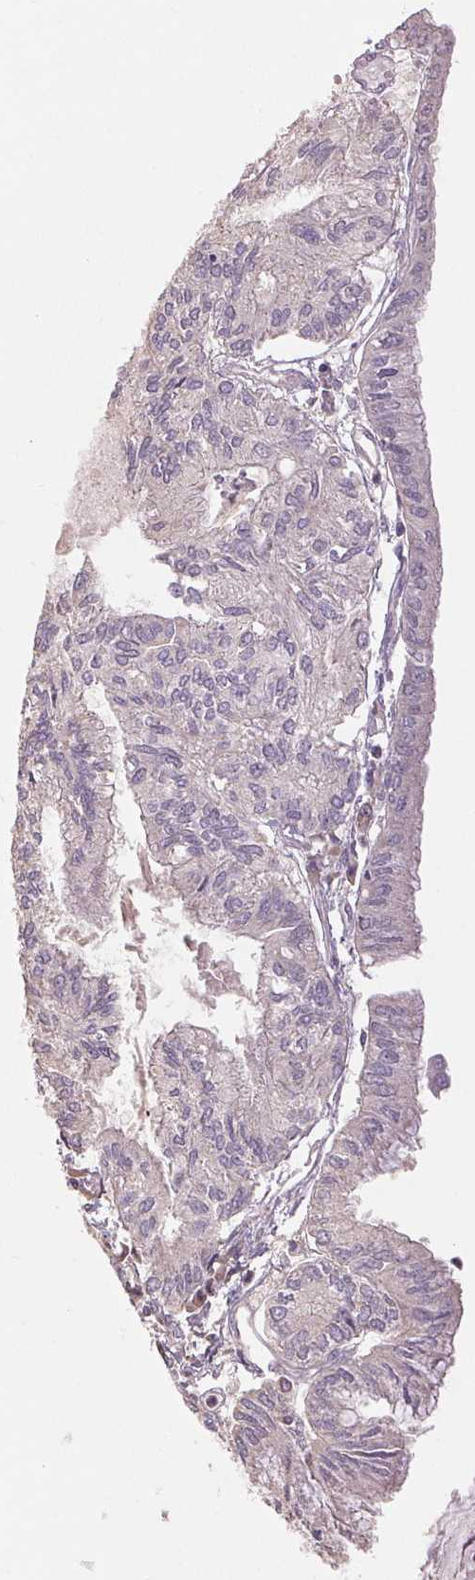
{"staining": {"intensity": "negative", "quantity": "none", "location": "none"}, "tissue": "endometrial cancer", "cell_type": "Tumor cells", "image_type": "cancer", "snomed": [{"axis": "morphology", "description": "Carcinoma, NOS"}, {"axis": "topography", "description": "Endometrium"}], "caption": "Tumor cells are negative for protein expression in human carcinoma (endometrial).", "gene": "COX14", "patient": {"sex": "female", "age": 62}}